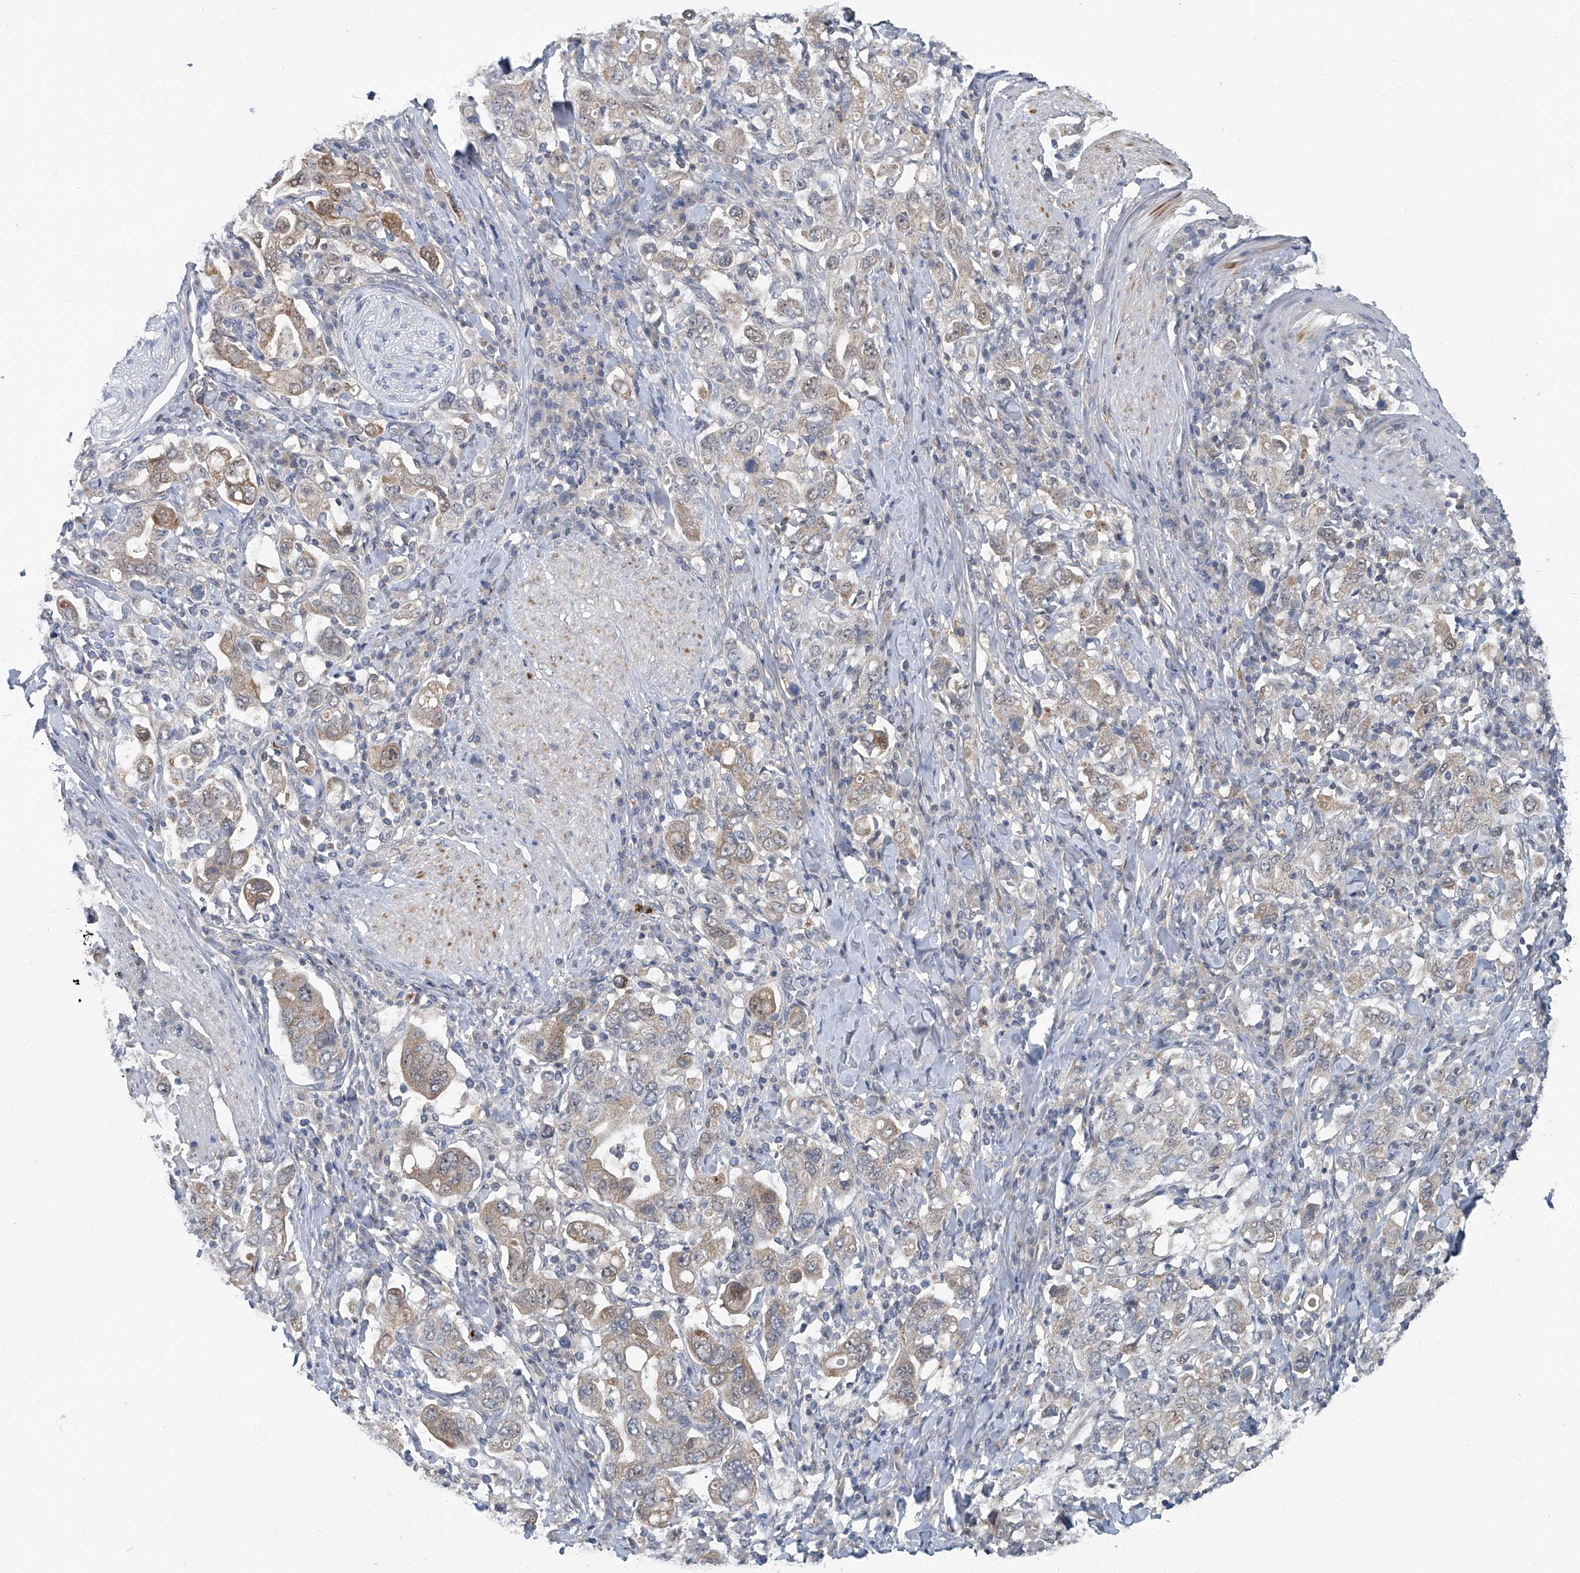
{"staining": {"intensity": "weak", "quantity": "25%-75%", "location": "cytoplasmic/membranous"}, "tissue": "stomach cancer", "cell_type": "Tumor cells", "image_type": "cancer", "snomed": [{"axis": "morphology", "description": "Adenocarcinoma, NOS"}, {"axis": "topography", "description": "Stomach, upper"}], "caption": "DAB (3,3'-diaminobenzidine) immunohistochemical staining of stomach adenocarcinoma demonstrates weak cytoplasmic/membranous protein positivity in approximately 25%-75% of tumor cells.", "gene": "AKNAD1", "patient": {"sex": "male", "age": 62}}